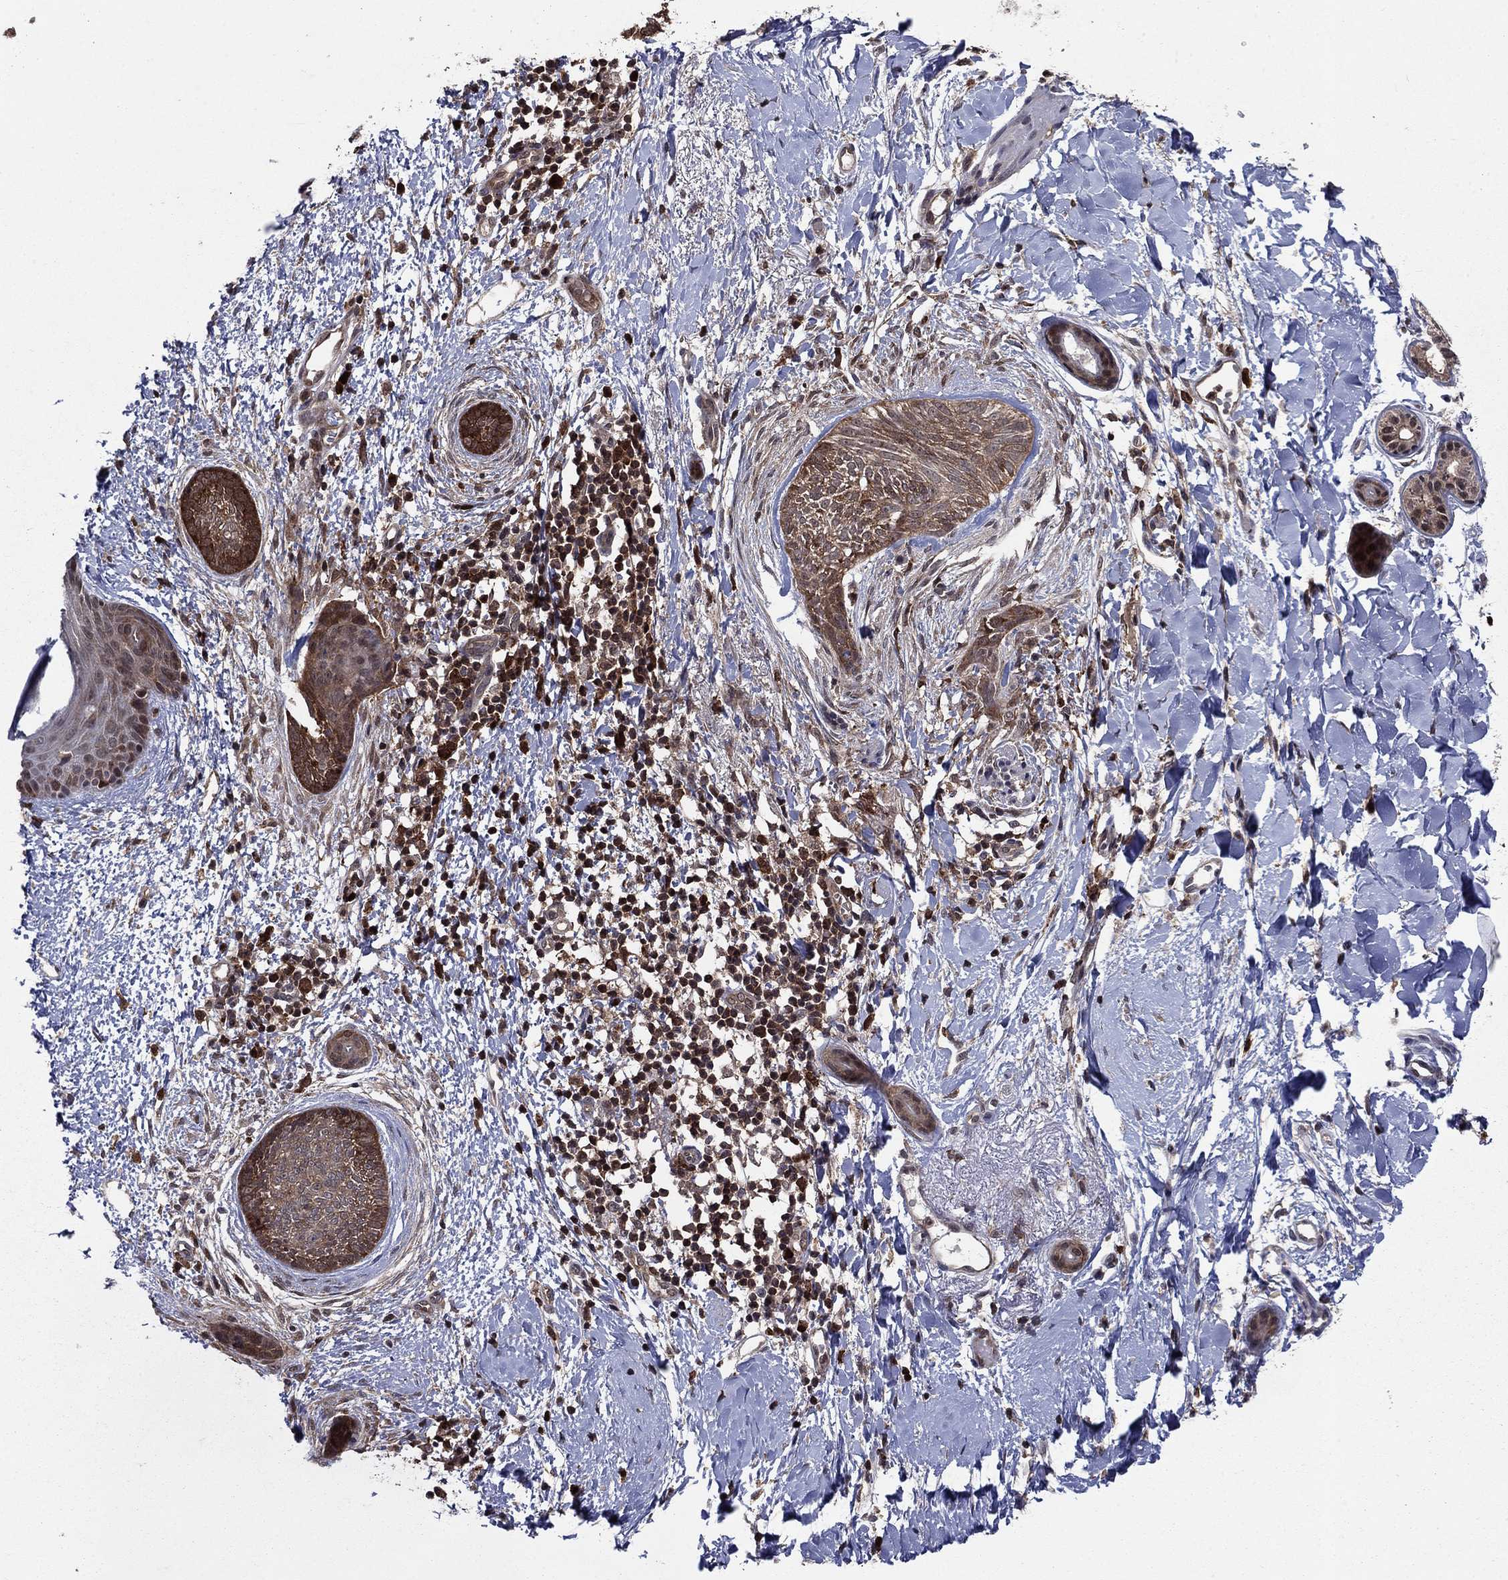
{"staining": {"intensity": "moderate", "quantity": ">75%", "location": "cytoplasmic/membranous"}, "tissue": "skin cancer", "cell_type": "Tumor cells", "image_type": "cancer", "snomed": [{"axis": "morphology", "description": "Basal cell carcinoma"}, {"axis": "topography", "description": "Skin"}], "caption": "There is medium levels of moderate cytoplasmic/membranous expression in tumor cells of skin cancer, as demonstrated by immunohistochemical staining (brown color).", "gene": "CACYBP", "patient": {"sex": "female", "age": 65}}